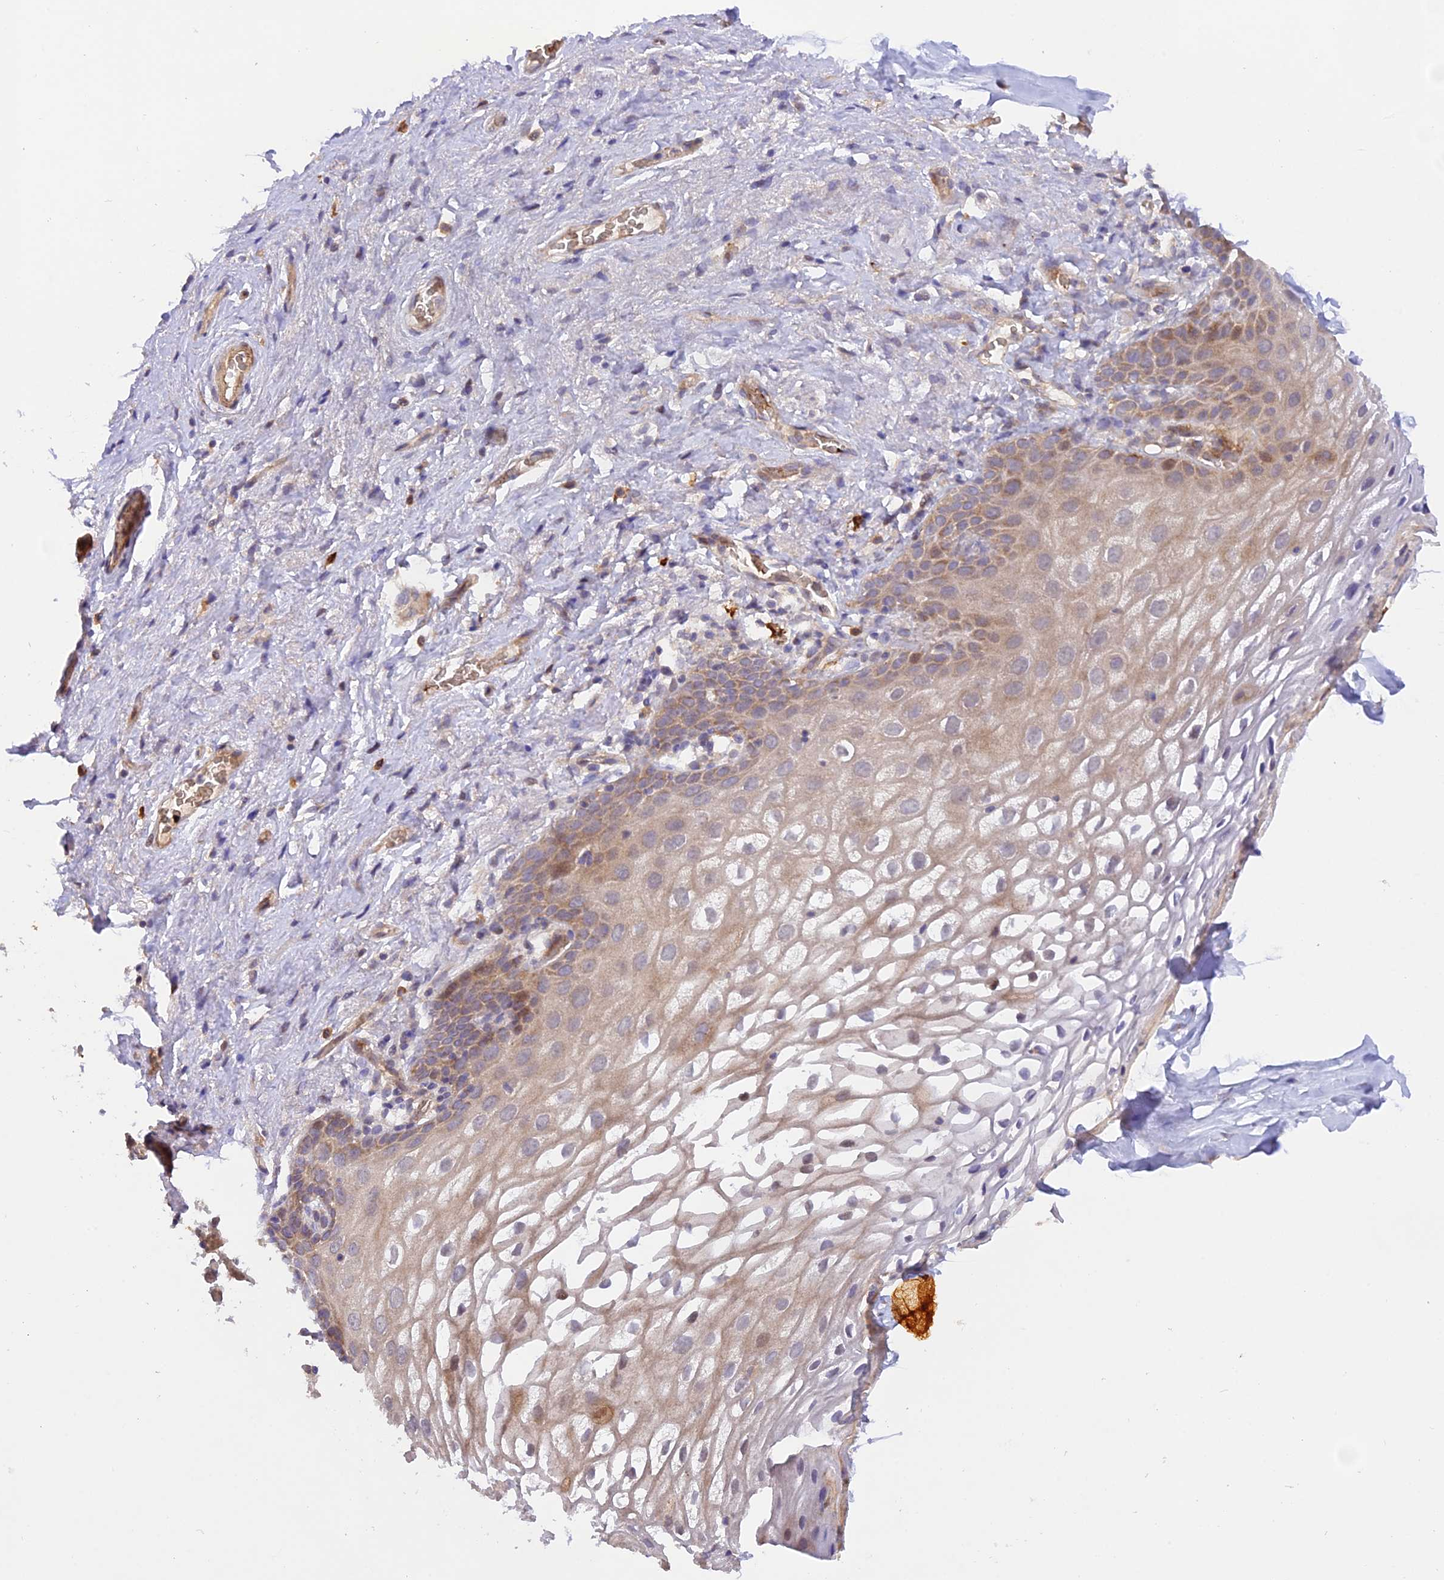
{"staining": {"intensity": "weak", "quantity": "25%-75%", "location": "cytoplasmic/membranous"}, "tissue": "vagina", "cell_type": "Squamous epithelial cells", "image_type": "normal", "snomed": [{"axis": "morphology", "description": "Normal tissue, NOS"}, {"axis": "topography", "description": "Vagina"}, {"axis": "topography", "description": "Peripheral nerve tissue"}], "caption": "This histopathology image reveals immunohistochemistry staining of unremarkable vagina, with low weak cytoplasmic/membranous expression in approximately 25%-75% of squamous epithelial cells.", "gene": "WDFY4", "patient": {"sex": "female", "age": 71}}